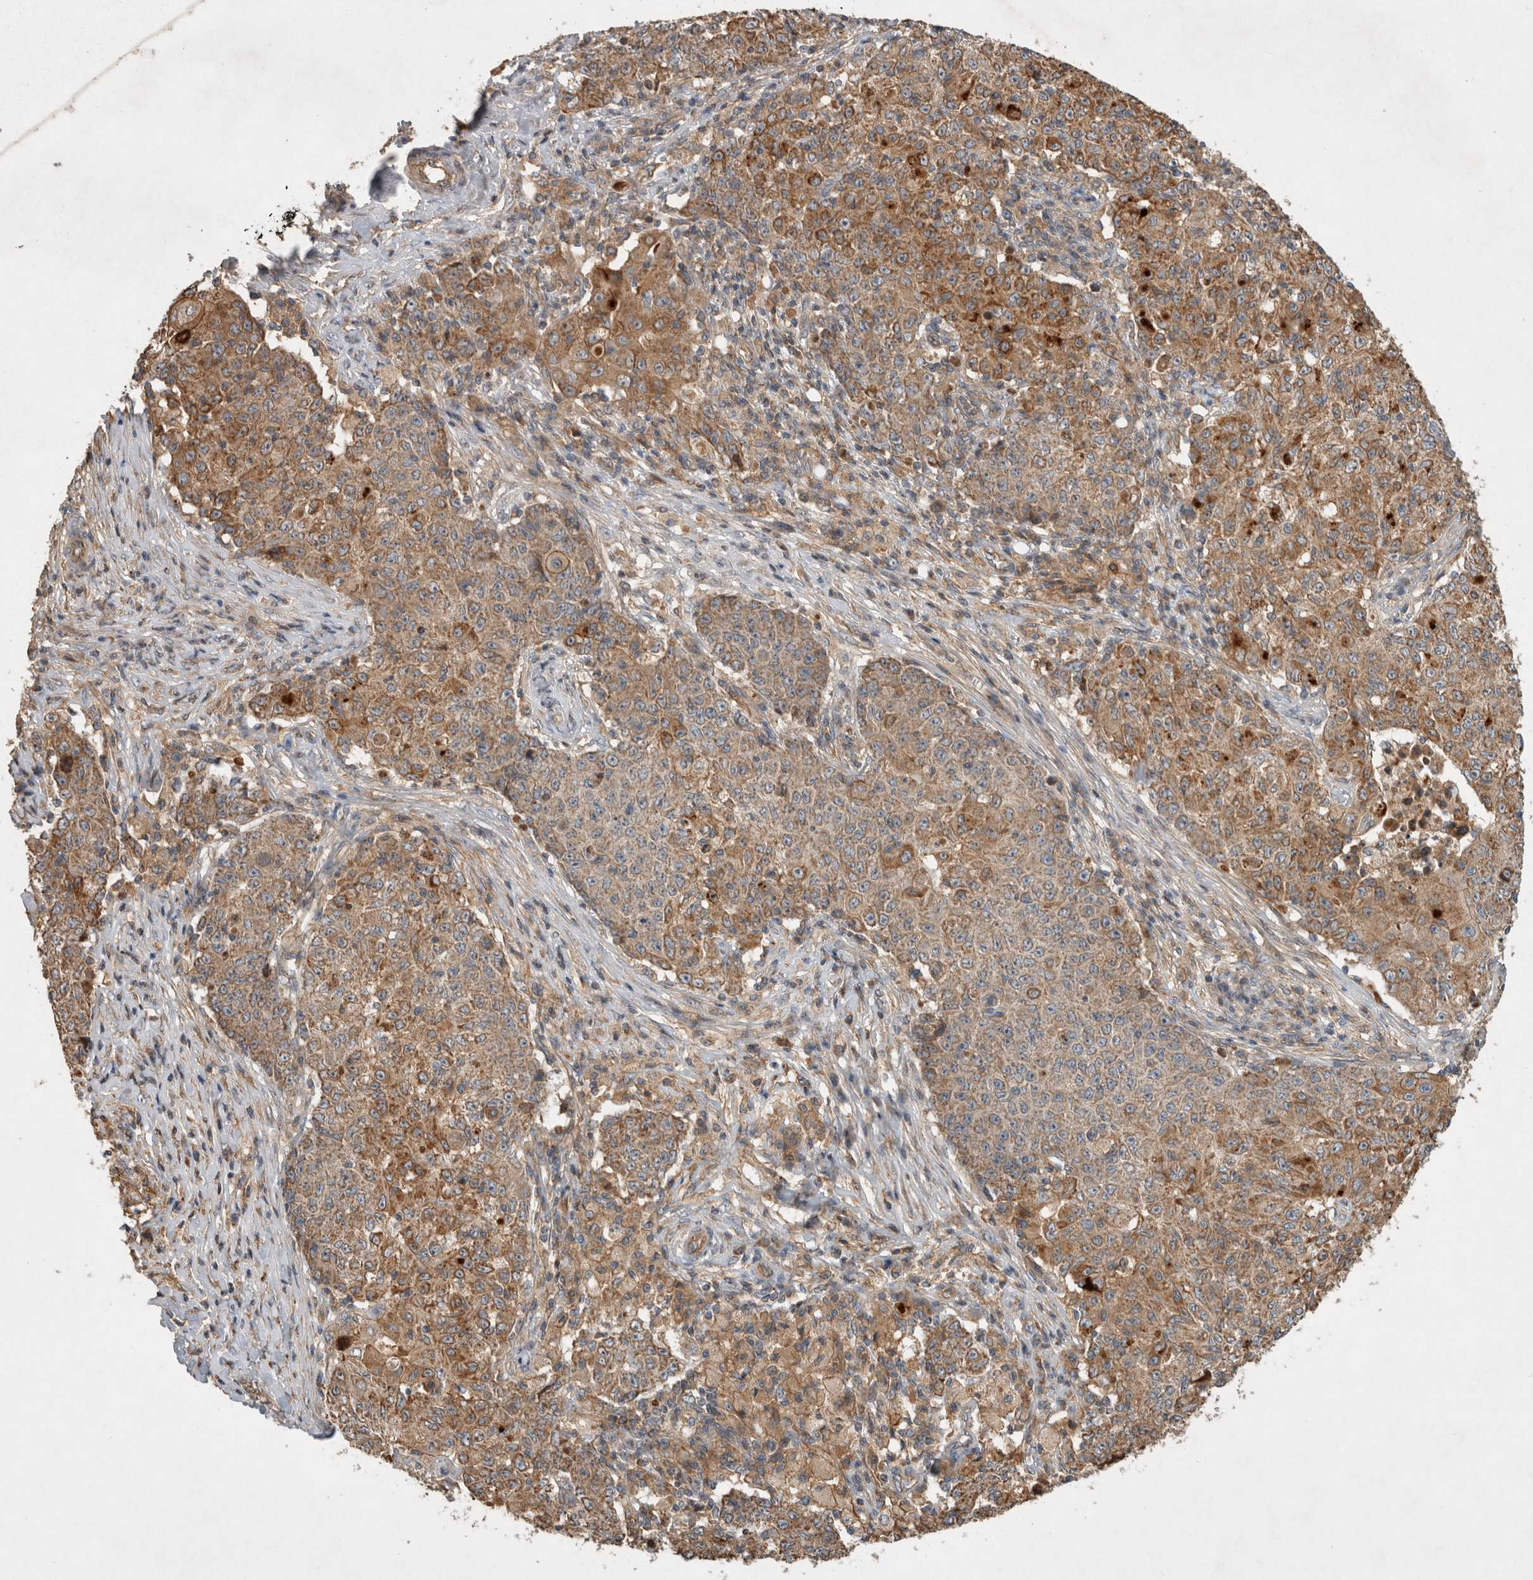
{"staining": {"intensity": "moderate", "quantity": ">75%", "location": "cytoplasmic/membranous"}, "tissue": "ovarian cancer", "cell_type": "Tumor cells", "image_type": "cancer", "snomed": [{"axis": "morphology", "description": "Carcinoma, endometroid"}, {"axis": "topography", "description": "Ovary"}], "caption": "There is medium levels of moderate cytoplasmic/membranous expression in tumor cells of endometroid carcinoma (ovarian), as demonstrated by immunohistochemical staining (brown color).", "gene": "SERAC1", "patient": {"sex": "female", "age": 42}}